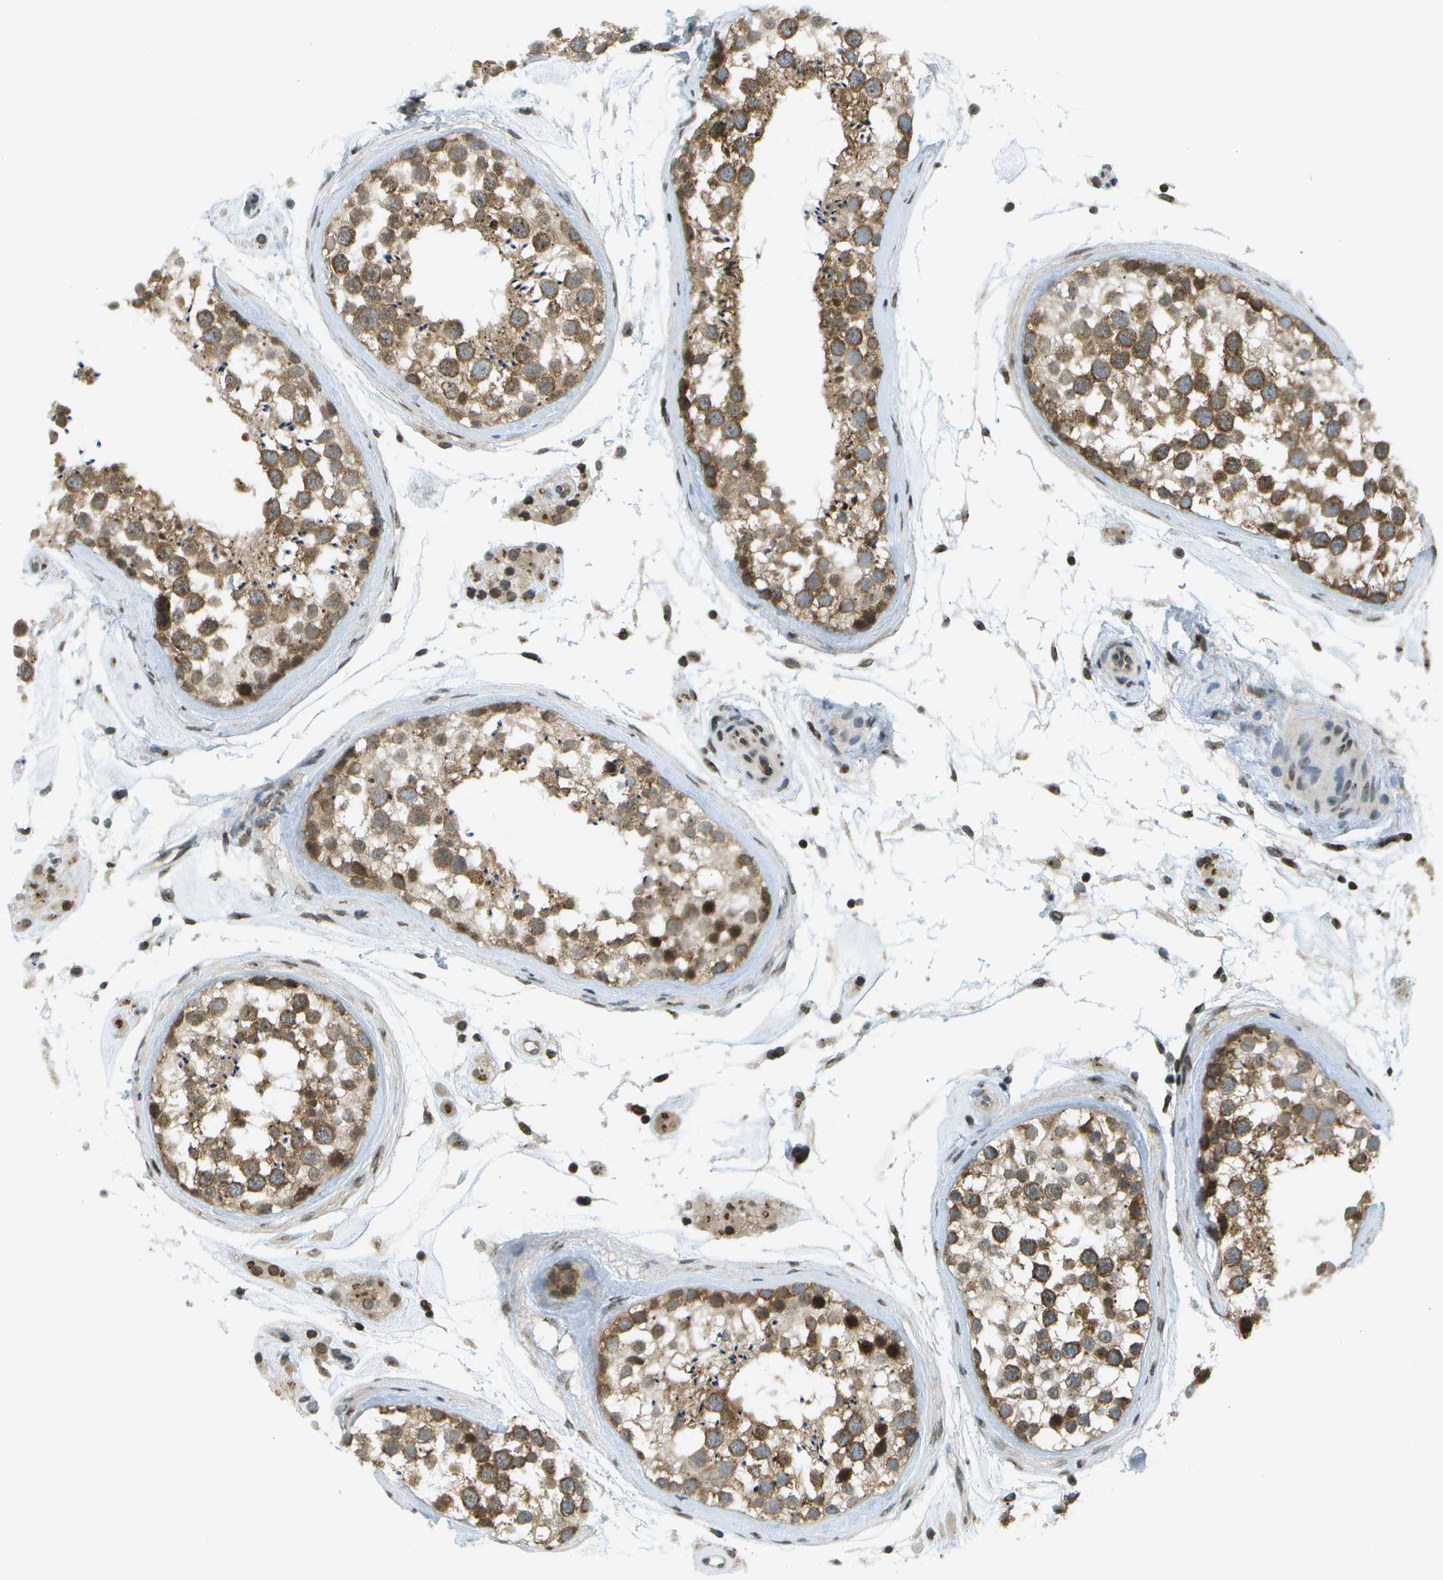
{"staining": {"intensity": "moderate", "quantity": ">75%", "location": "cytoplasmic/membranous"}, "tissue": "testis", "cell_type": "Cells in seminiferous ducts", "image_type": "normal", "snomed": [{"axis": "morphology", "description": "Normal tissue, NOS"}, {"axis": "topography", "description": "Testis"}], "caption": "Moderate cytoplasmic/membranous positivity is appreciated in approximately >75% of cells in seminiferous ducts in normal testis.", "gene": "EVC", "patient": {"sex": "male", "age": 46}}